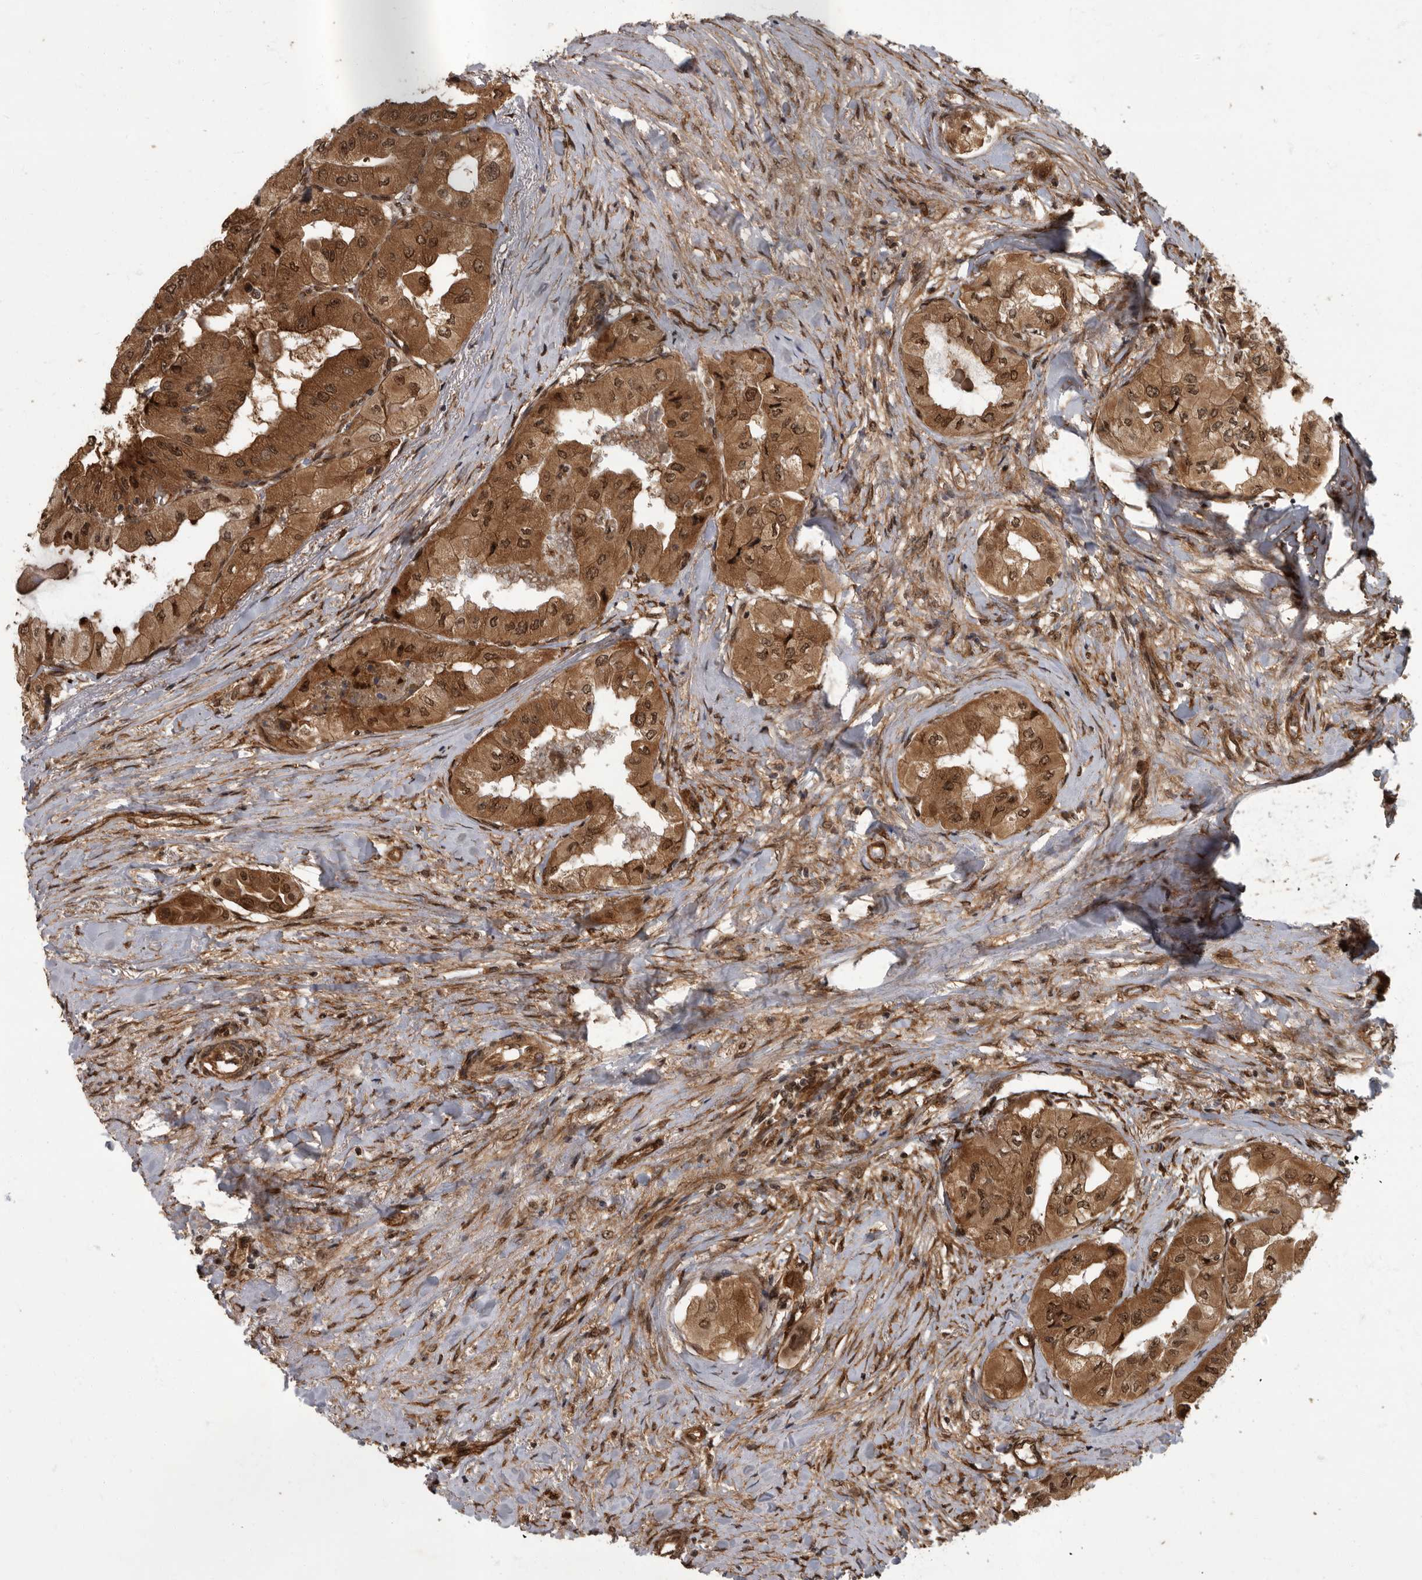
{"staining": {"intensity": "moderate", "quantity": ">75%", "location": "cytoplasmic/membranous,nuclear"}, "tissue": "thyroid cancer", "cell_type": "Tumor cells", "image_type": "cancer", "snomed": [{"axis": "morphology", "description": "Papillary adenocarcinoma, NOS"}, {"axis": "topography", "description": "Thyroid gland"}], "caption": "Brown immunohistochemical staining in human thyroid cancer (papillary adenocarcinoma) exhibits moderate cytoplasmic/membranous and nuclear staining in approximately >75% of tumor cells. The protein of interest is stained brown, and the nuclei are stained in blue (DAB IHC with brightfield microscopy, high magnification).", "gene": "VPS50", "patient": {"sex": "female", "age": 59}}